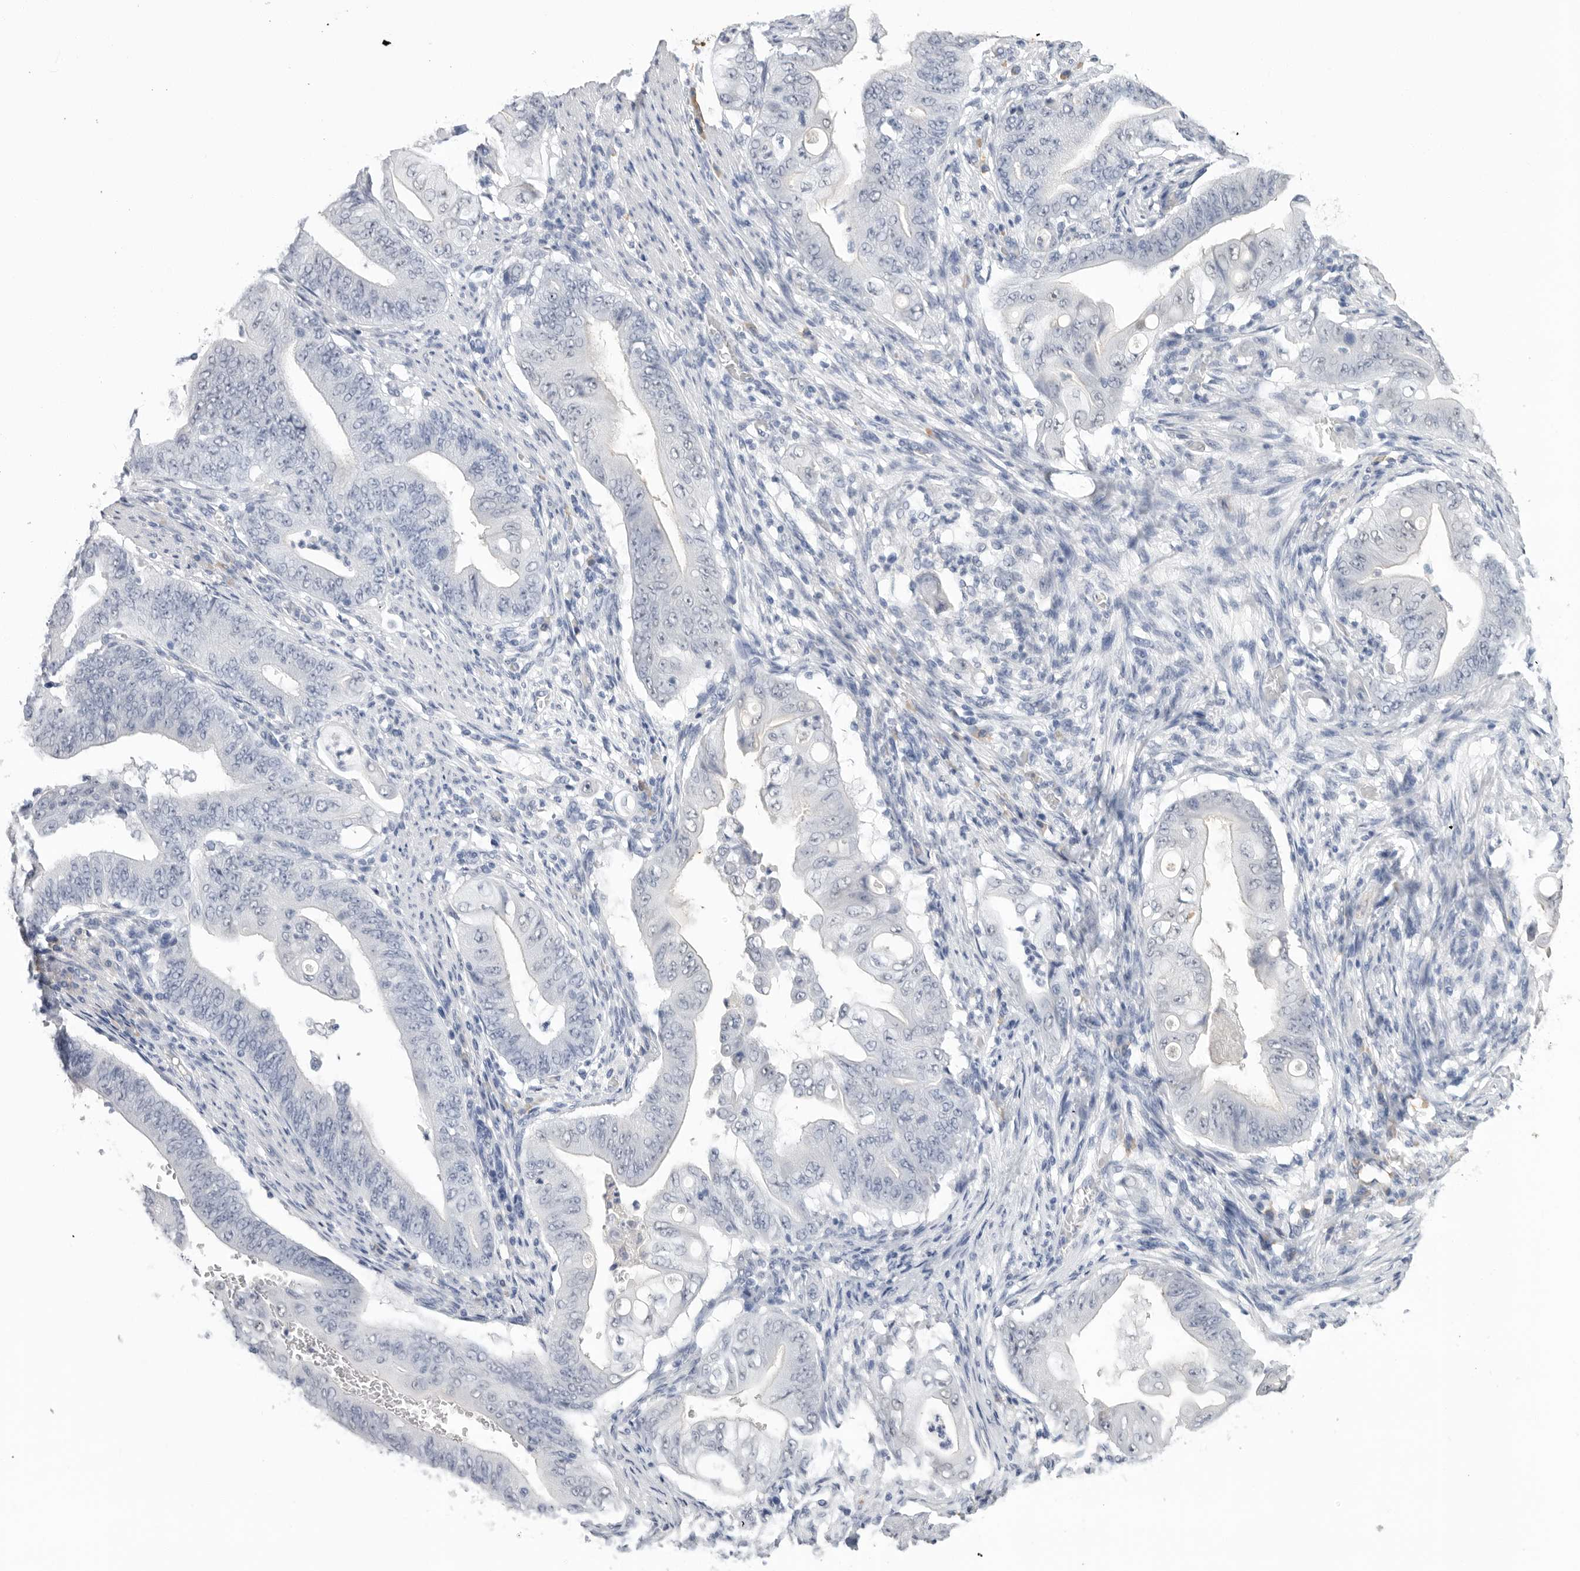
{"staining": {"intensity": "negative", "quantity": "none", "location": "none"}, "tissue": "stomach cancer", "cell_type": "Tumor cells", "image_type": "cancer", "snomed": [{"axis": "morphology", "description": "Adenocarcinoma, NOS"}, {"axis": "topography", "description": "Stomach"}], "caption": "An image of stomach cancer (adenocarcinoma) stained for a protein exhibits no brown staining in tumor cells.", "gene": "ARHGEF10", "patient": {"sex": "female", "age": 73}}